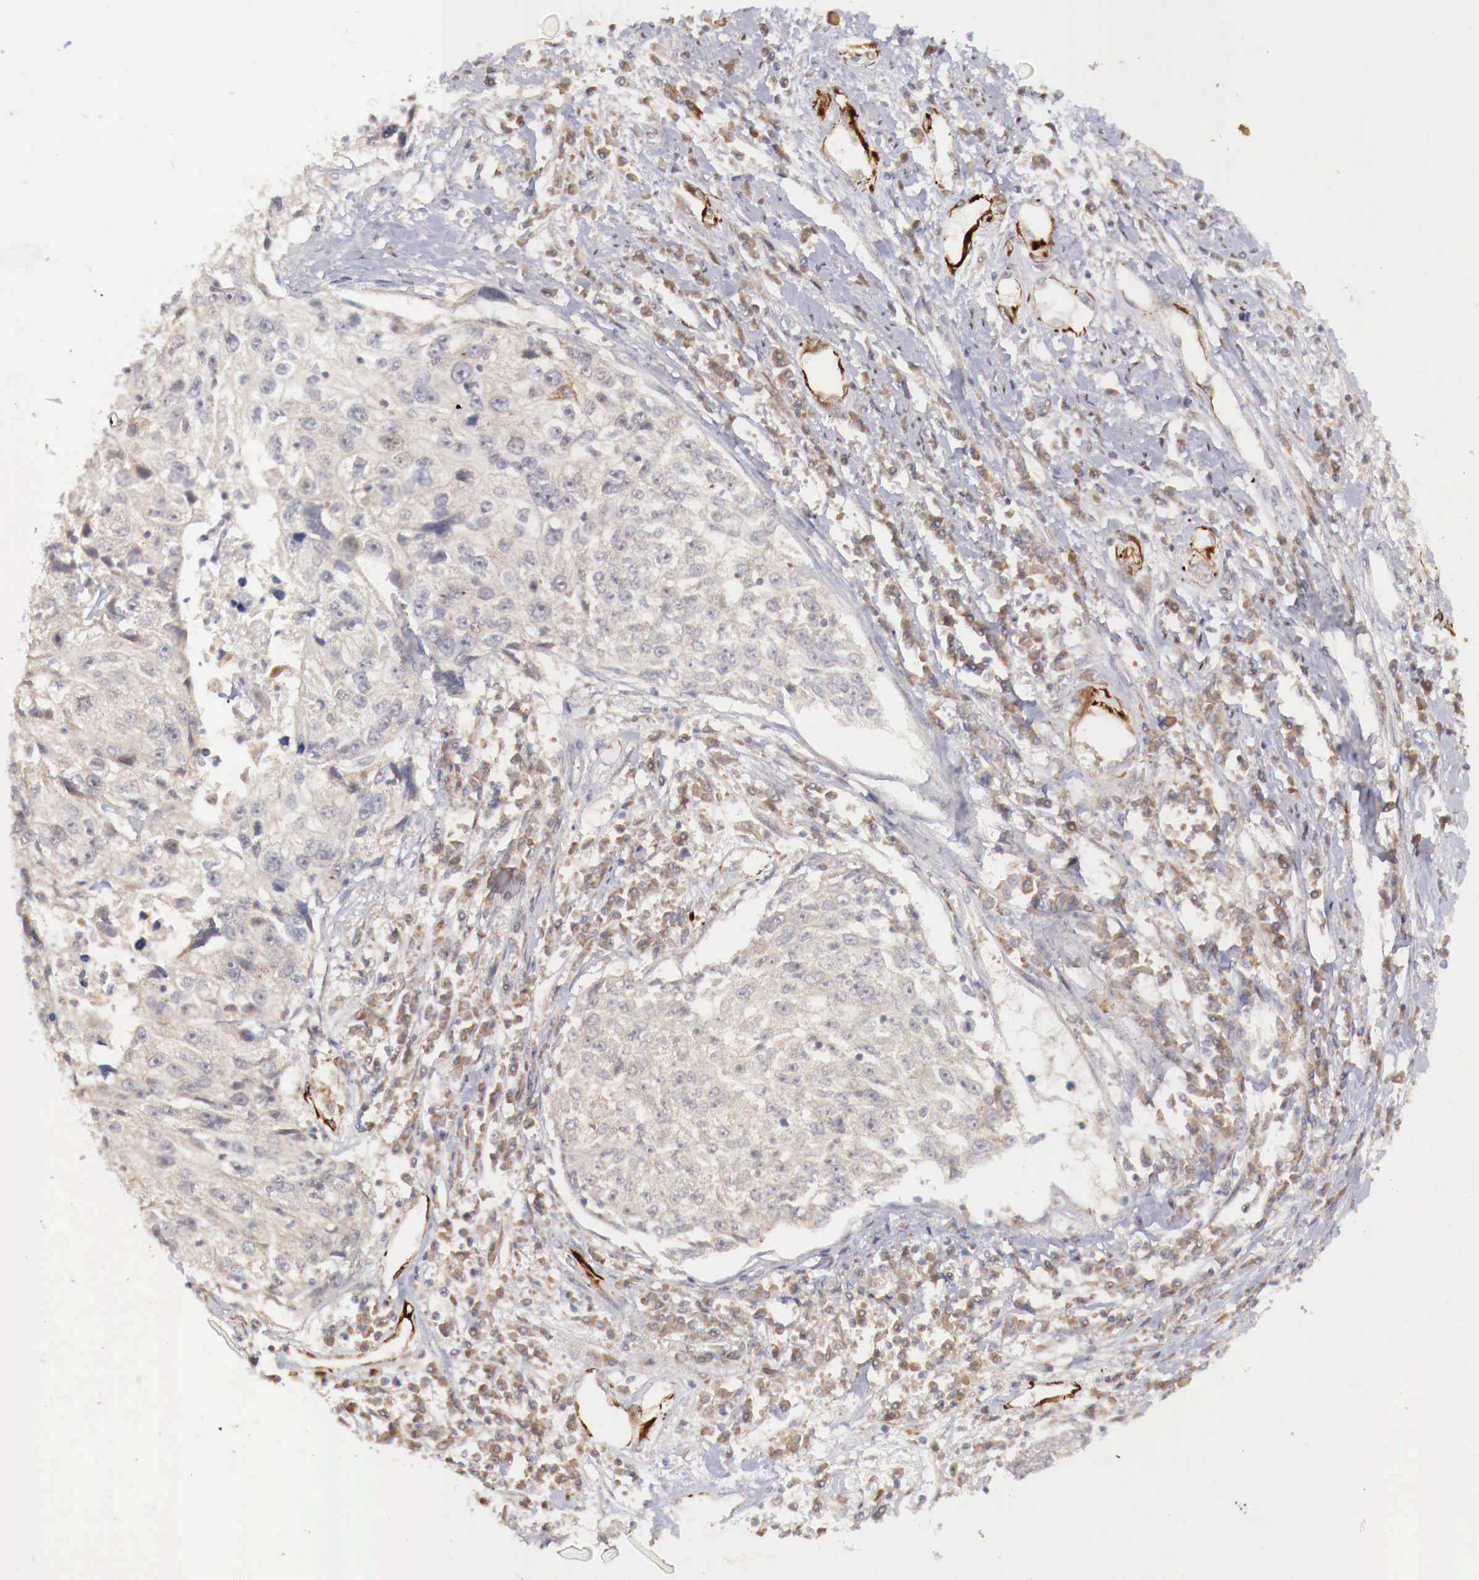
{"staining": {"intensity": "negative", "quantity": "none", "location": "none"}, "tissue": "cervical cancer", "cell_type": "Tumor cells", "image_type": "cancer", "snomed": [{"axis": "morphology", "description": "Squamous cell carcinoma, NOS"}, {"axis": "topography", "description": "Cervix"}], "caption": "Cervical cancer stained for a protein using immunohistochemistry exhibits no positivity tumor cells.", "gene": "WT1", "patient": {"sex": "female", "age": 57}}